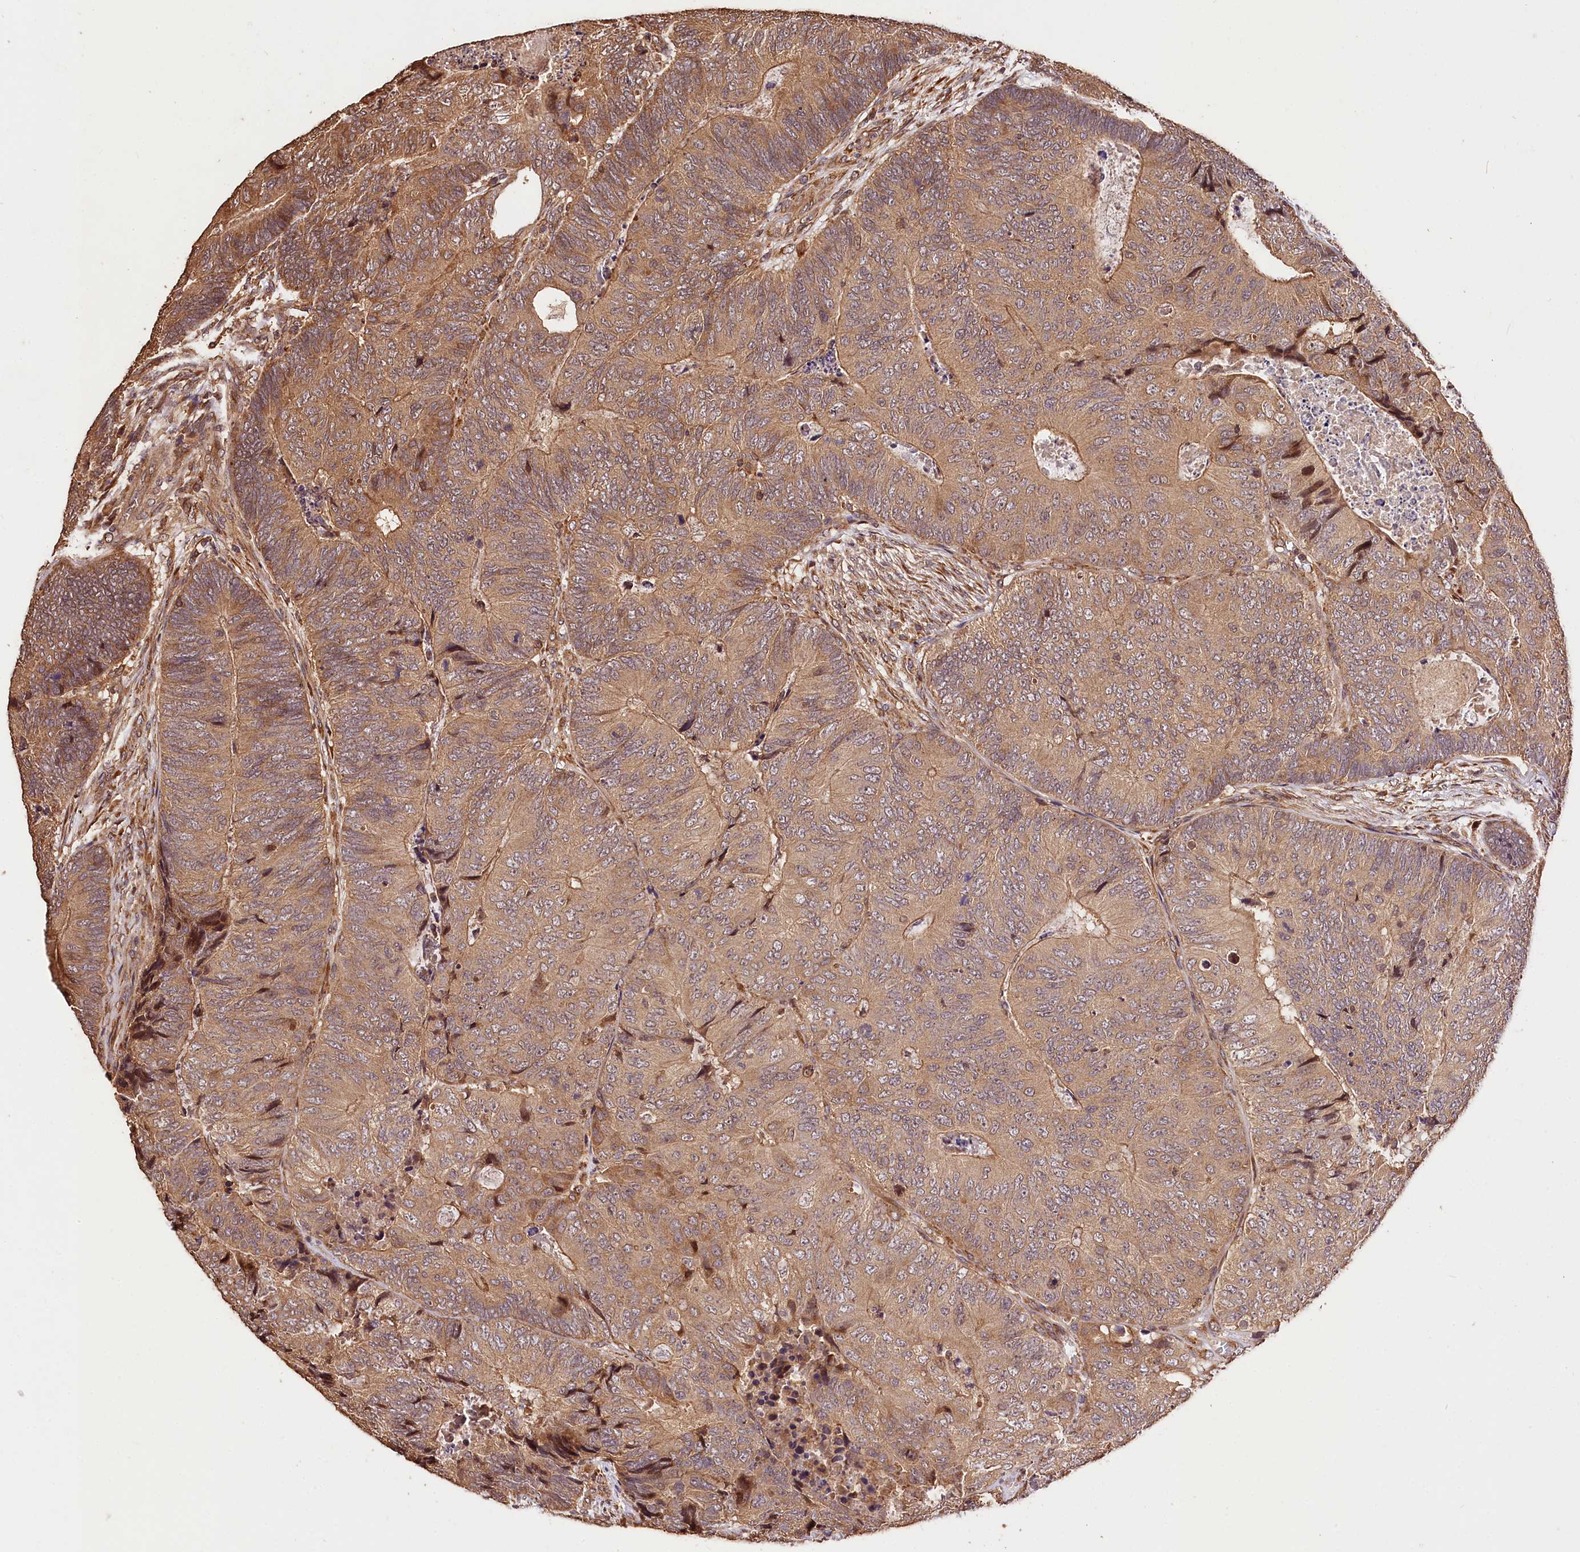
{"staining": {"intensity": "moderate", "quantity": "25%-75%", "location": "cytoplasmic/membranous"}, "tissue": "colorectal cancer", "cell_type": "Tumor cells", "image_type": "cancer", "snomed": [{"axis": "morphology", "description": "Adenocarcinoma, NOS"}, {"axis": "topography", "description": "Colon"}], "caption": "A brown stain shows moderate cytoplasmic/membranous staining of a protein in colorectal adenocarcinoma tumor cells.", "gene": "KPTN", "patient": {"sex": "female", "age": 67}}